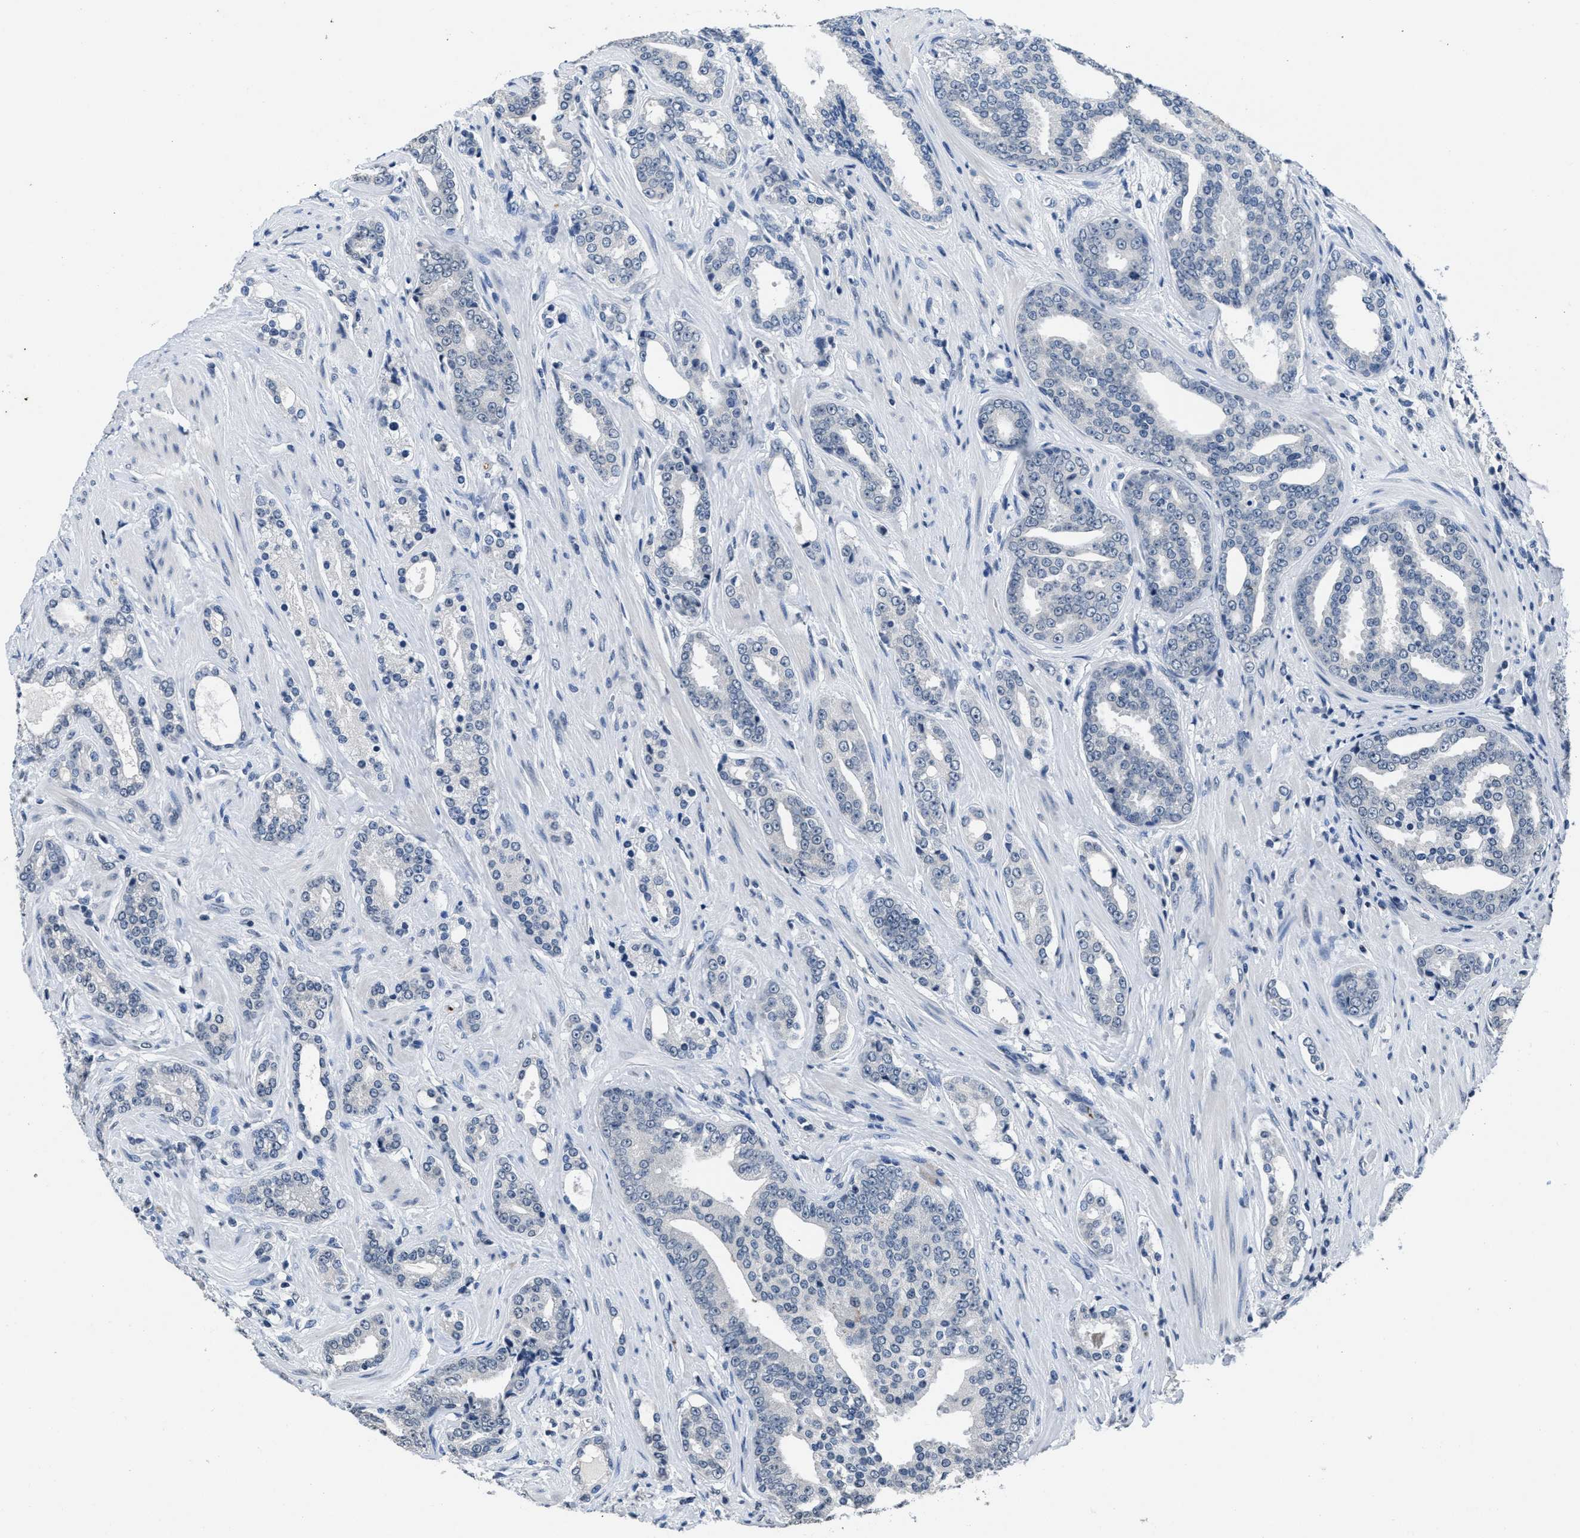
{"staining": {"intensity": "negative", "quantity": "none", "location": "none"}, "tissue": "prostate cancer", "cell_type": "Tumor cells", "image_type": "cancer", "snomed": [{"axis": "morphology", "description": "Adenocarcinoma, High grade"}, {"axis": "topography", "description": "Prostate"}], "caption": "Micrograph shows no significant protein staining in tumor cells of prostate cancer (high-grade adenocarcinoma).", "gene": "ITGA2B", "patient": {"sex": "male", "age": 71}}